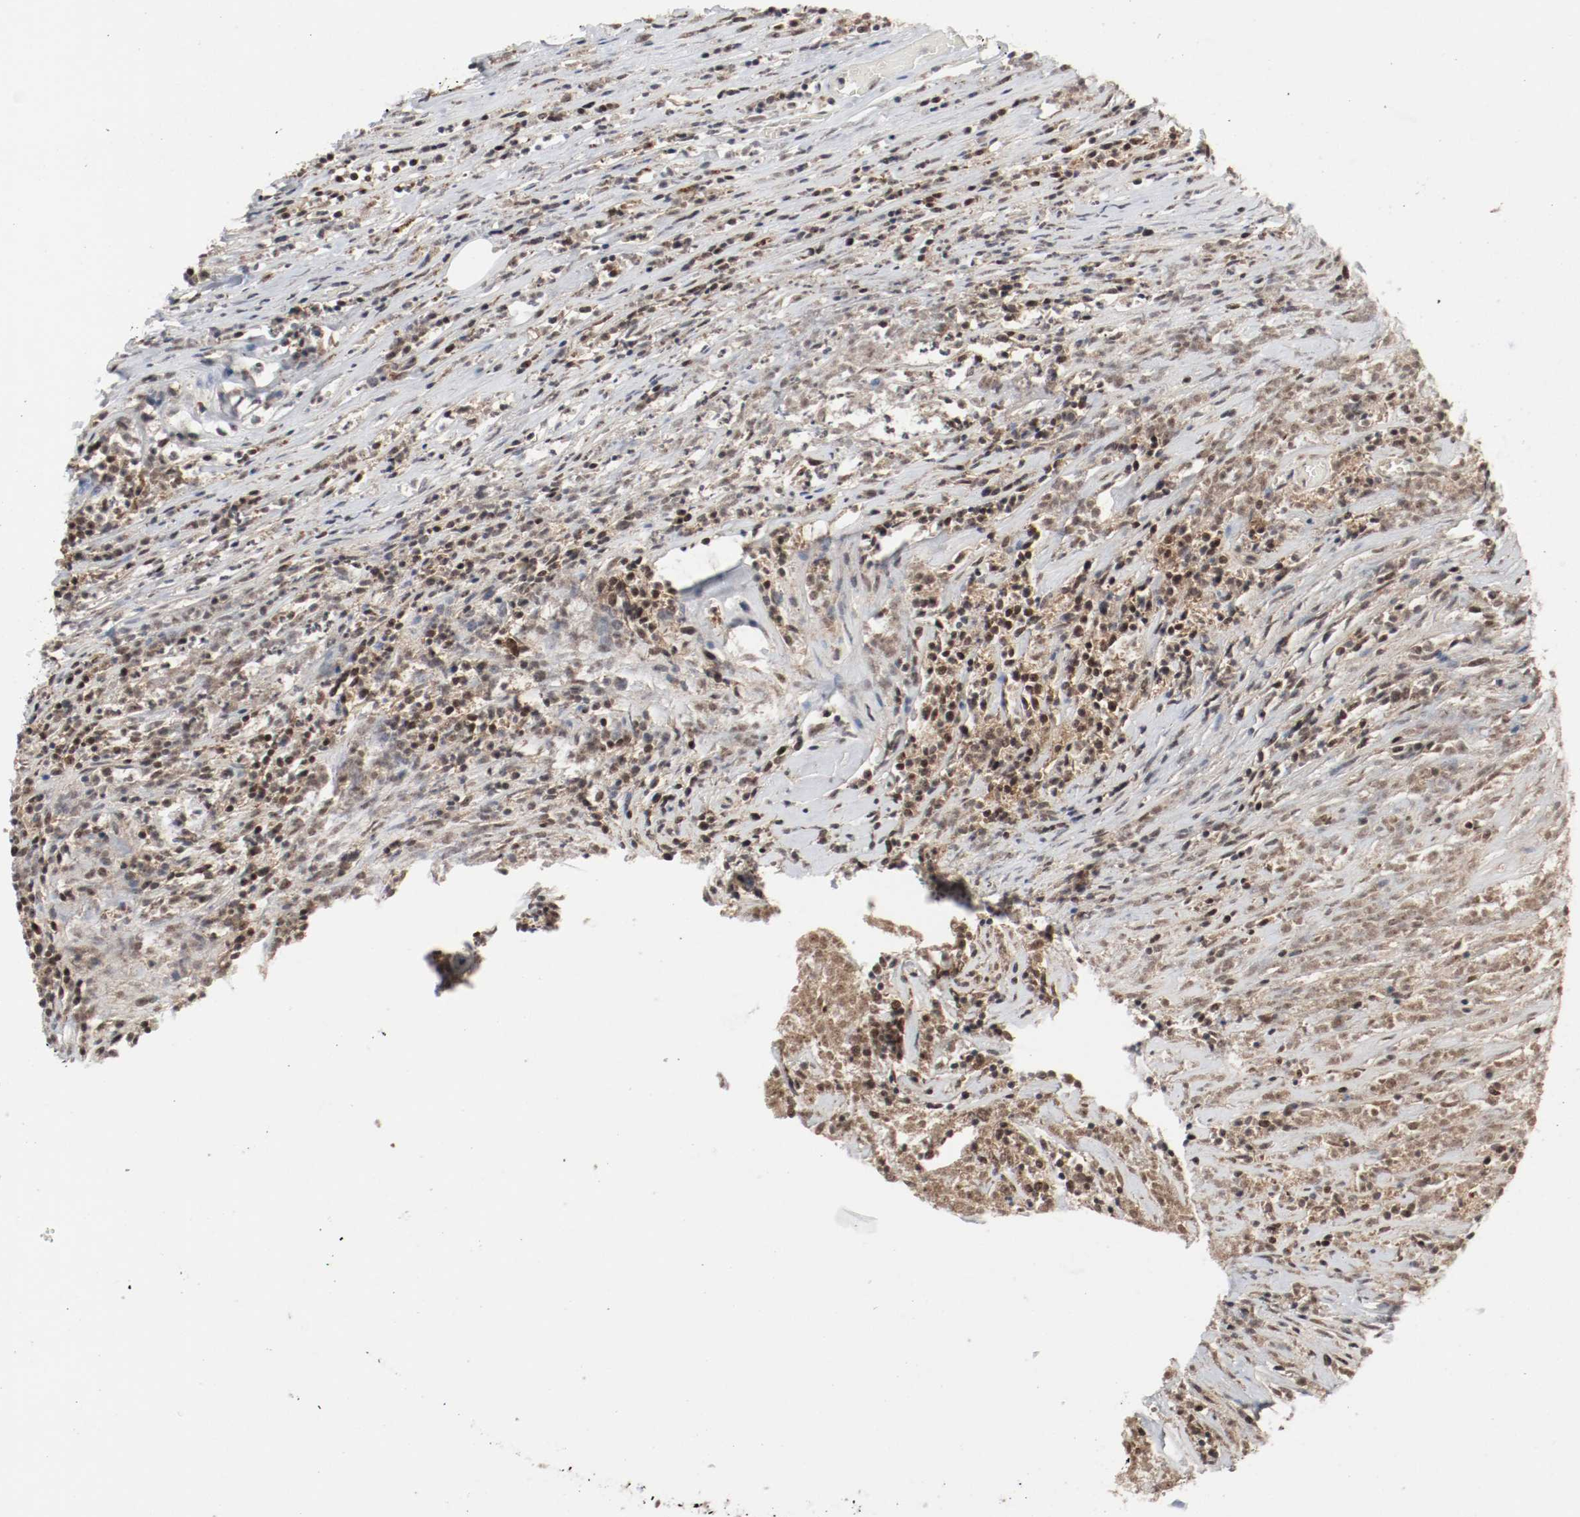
{"staining": {"intensity": "moderate", "quantity": ">75%", "location": "cytoplasmic/membranous,nuclear"}, "tissue": "lymphoma", "cell_type": "Tumor cells", "image_type": "cancer", "snomed": [{"axis": "morphology", "description": "Malignant lymphoma, non-Hodgkin's type, High grade"}, {"axis": "topography", "description": "Lymph node"}], "caption": "Protein expression analysis of human high-grade malignant lymphoma, non-Hodgkin's type reveals moderate cytoplasmic/membranous and nuclear staining in about >75% of tumor cells.", "gene": "CSNK2B", "patient": {"sex": "female", "age": 73}}